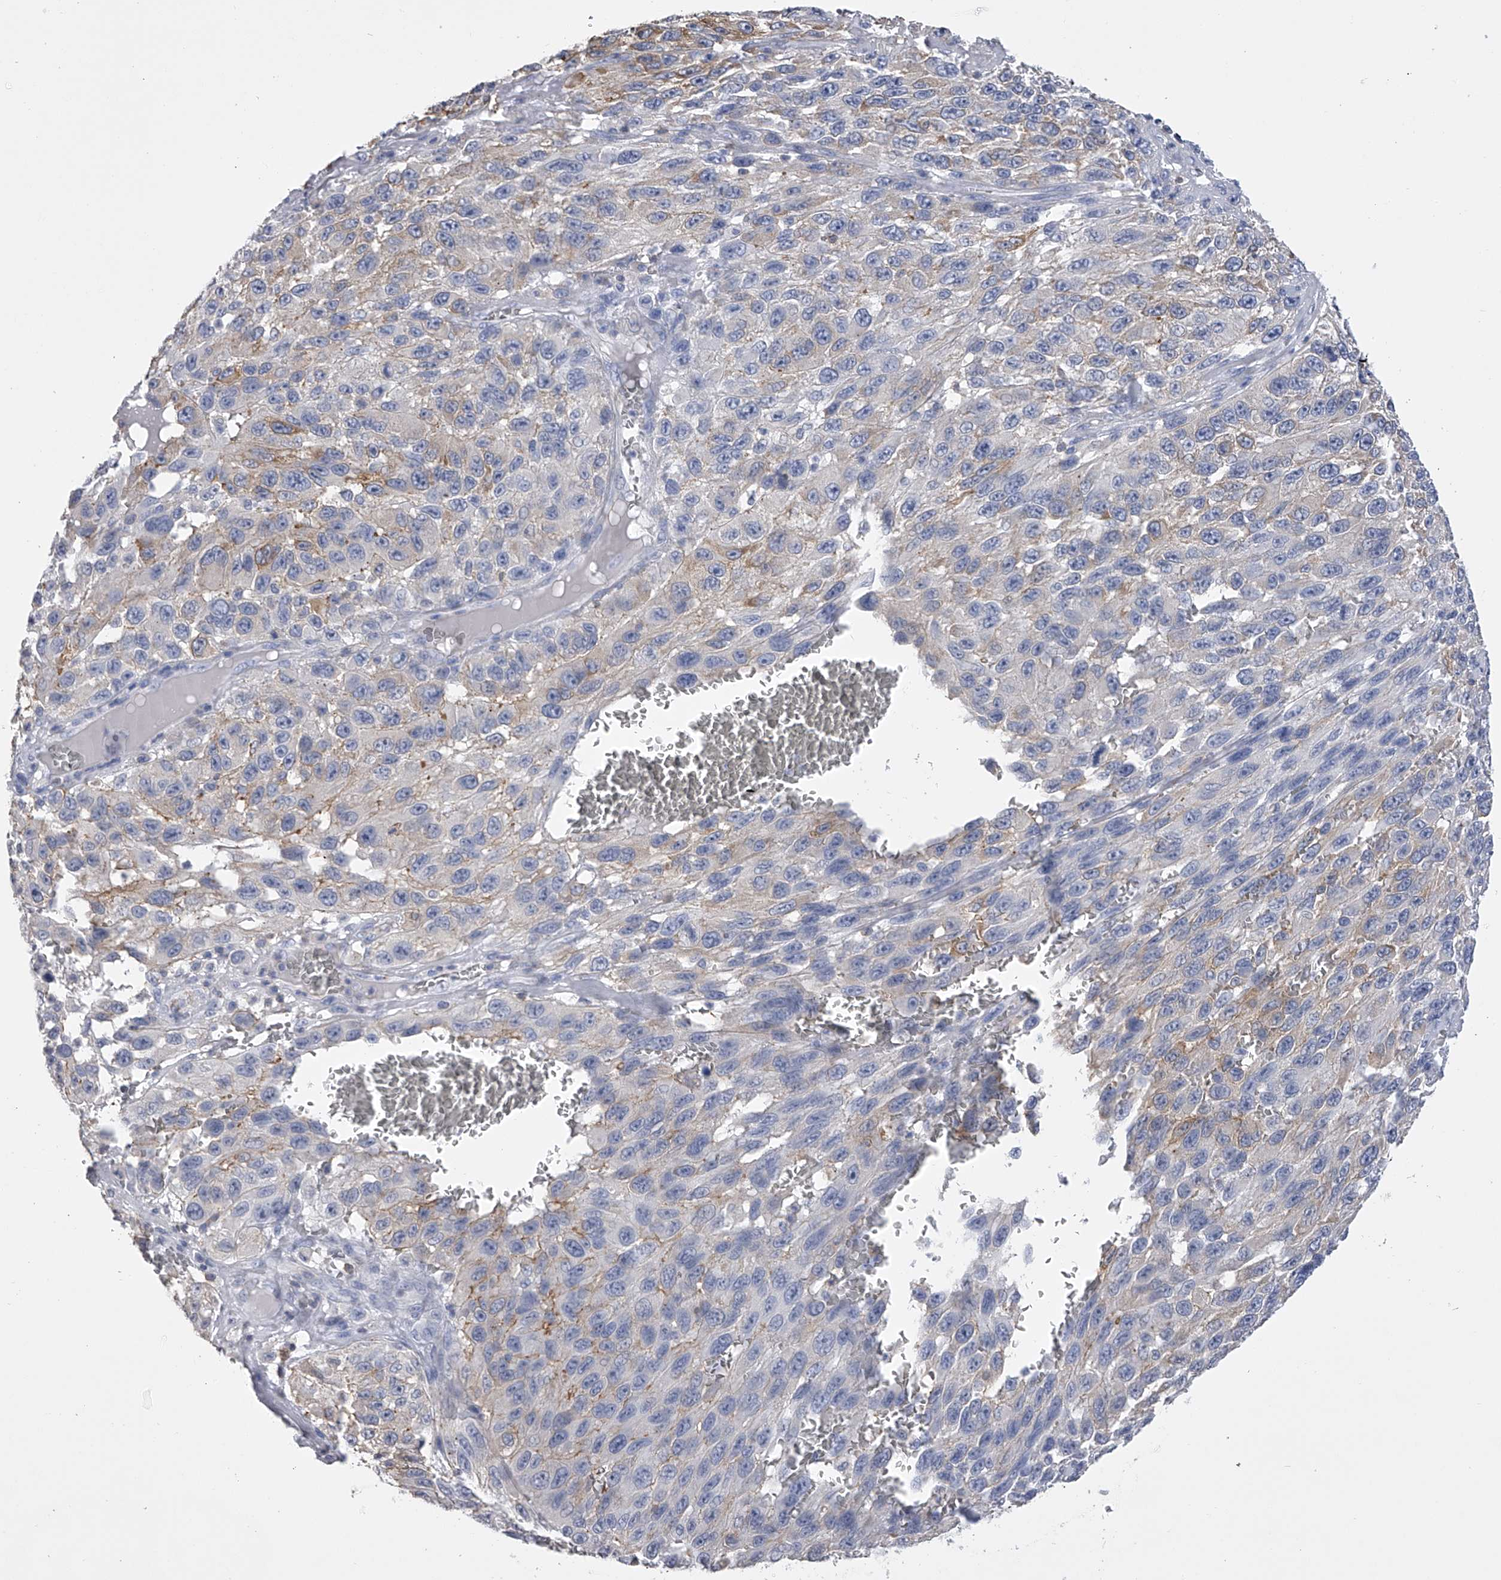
{"staining": {"intensity": "moderate", "quantity": "25%-75%", "location": "cytoplasmic/membranous"}, "tissue": "melanoma", "cell_type": "Tumor cells", "image_type": "cancer", "snomed": [{"axis": "morphology", "description": "Malignant melanoma, NOS"}, {"axis": "topography", "description": "Skin"}], "caption": "Approximately 25%-75% of tumor cells in malignant melanoma show moderate cytoplasmic/membranous protein expression as visualized by brown immunohistochemical staining.", "gene": "TASP1", "patient": {"sex": "female", "age": 96}}